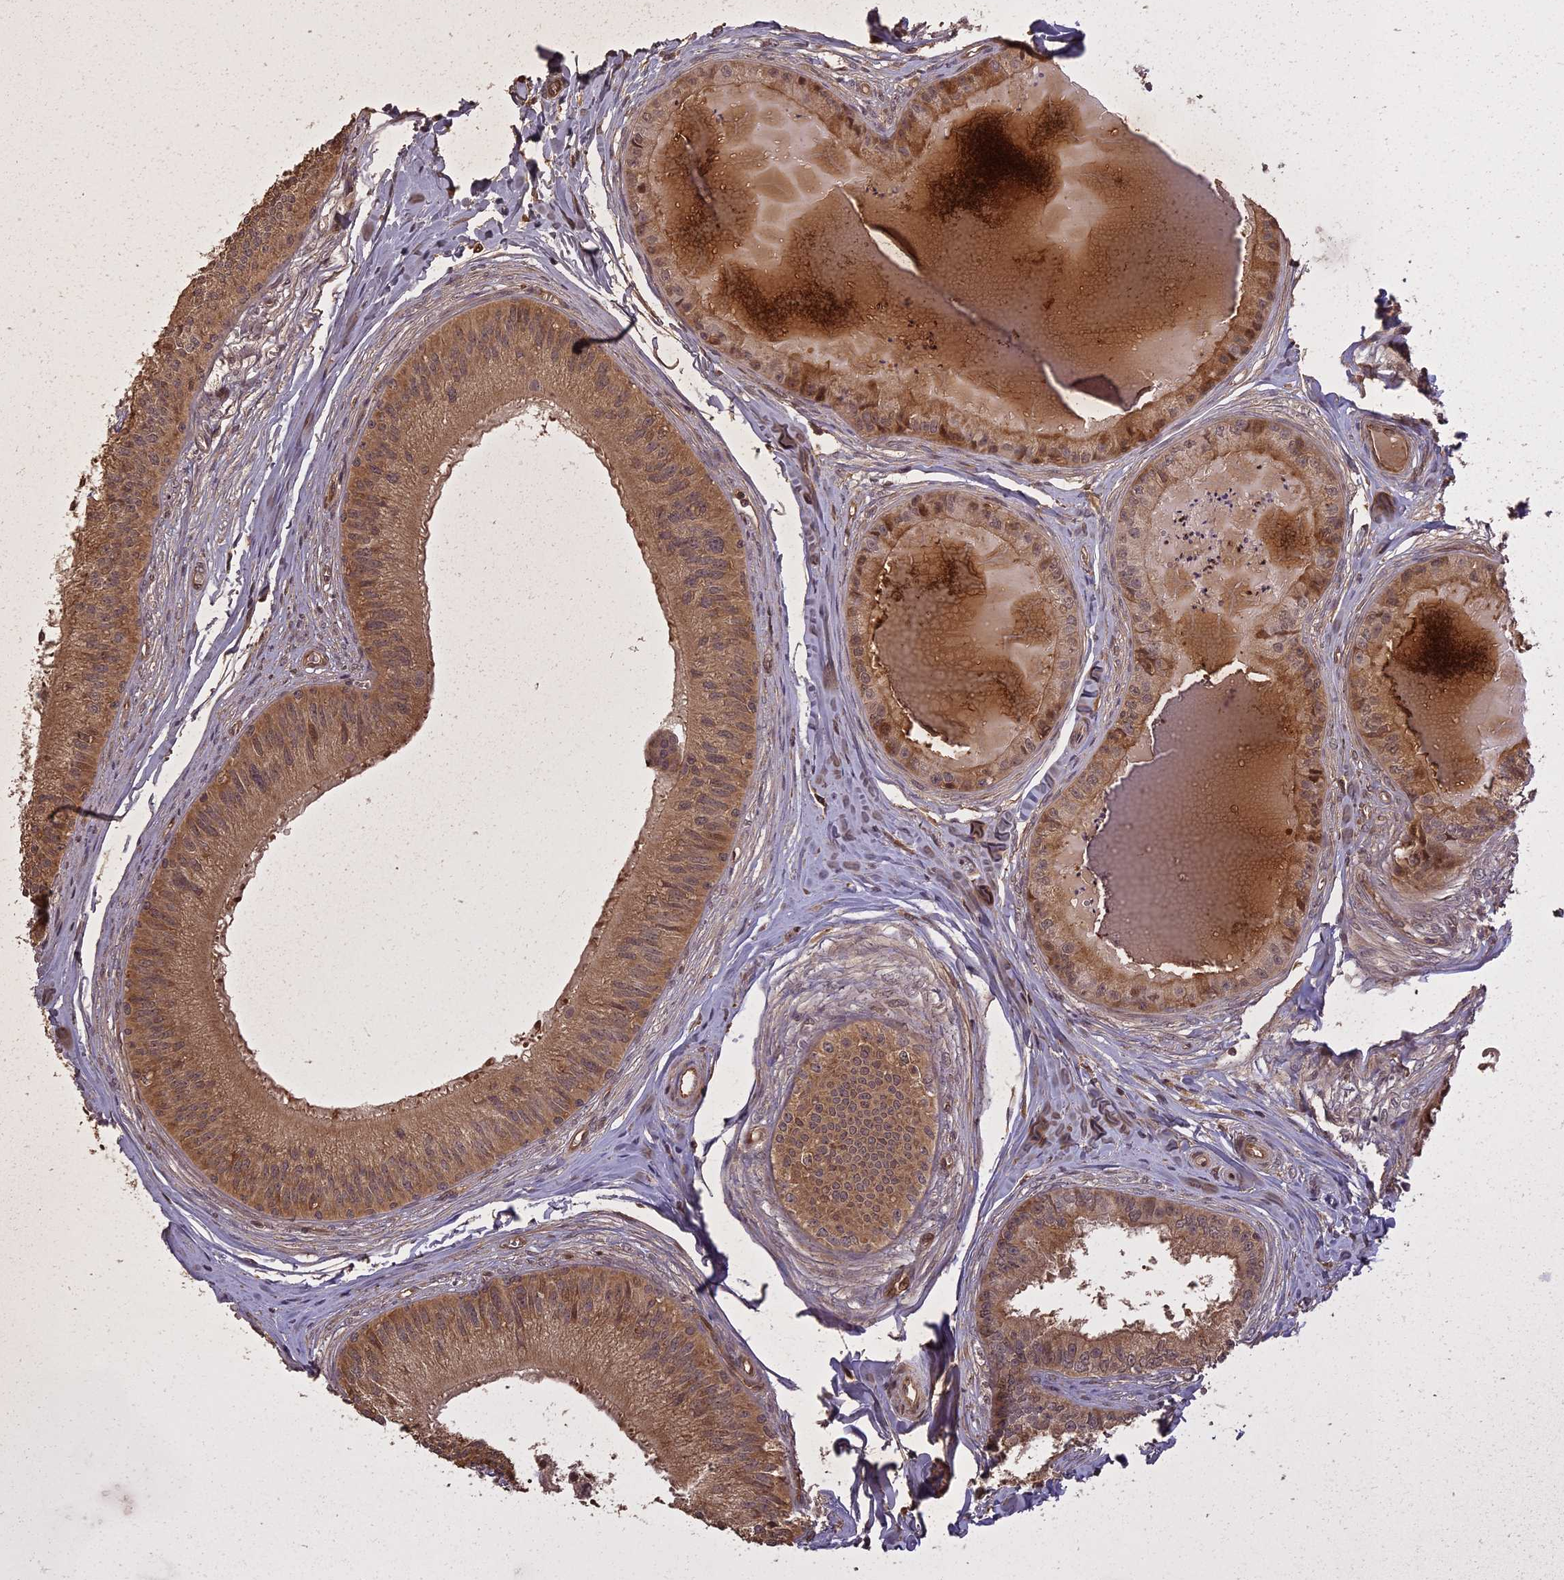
{"staining": {"intensity": "weak", "quantity": ">75%", "location": "cytoplasmic/membranous"}, "tissue": "epididymis", "cell_type": "Glandular cells", "image_type": "normal", "snomed": [{"axis": "morphology", "description": "Normal tissue, NOS"}, {"axis": "topography", "description": "Epididymis"}], "caption": "This histopathology image shows IHC staining of benign epididymis, with low weak cytoplasmic/membranous staining in about >75% of glandular cells.", "gene": "LIN37", "patient": {"sex": "male", "age": 31}}